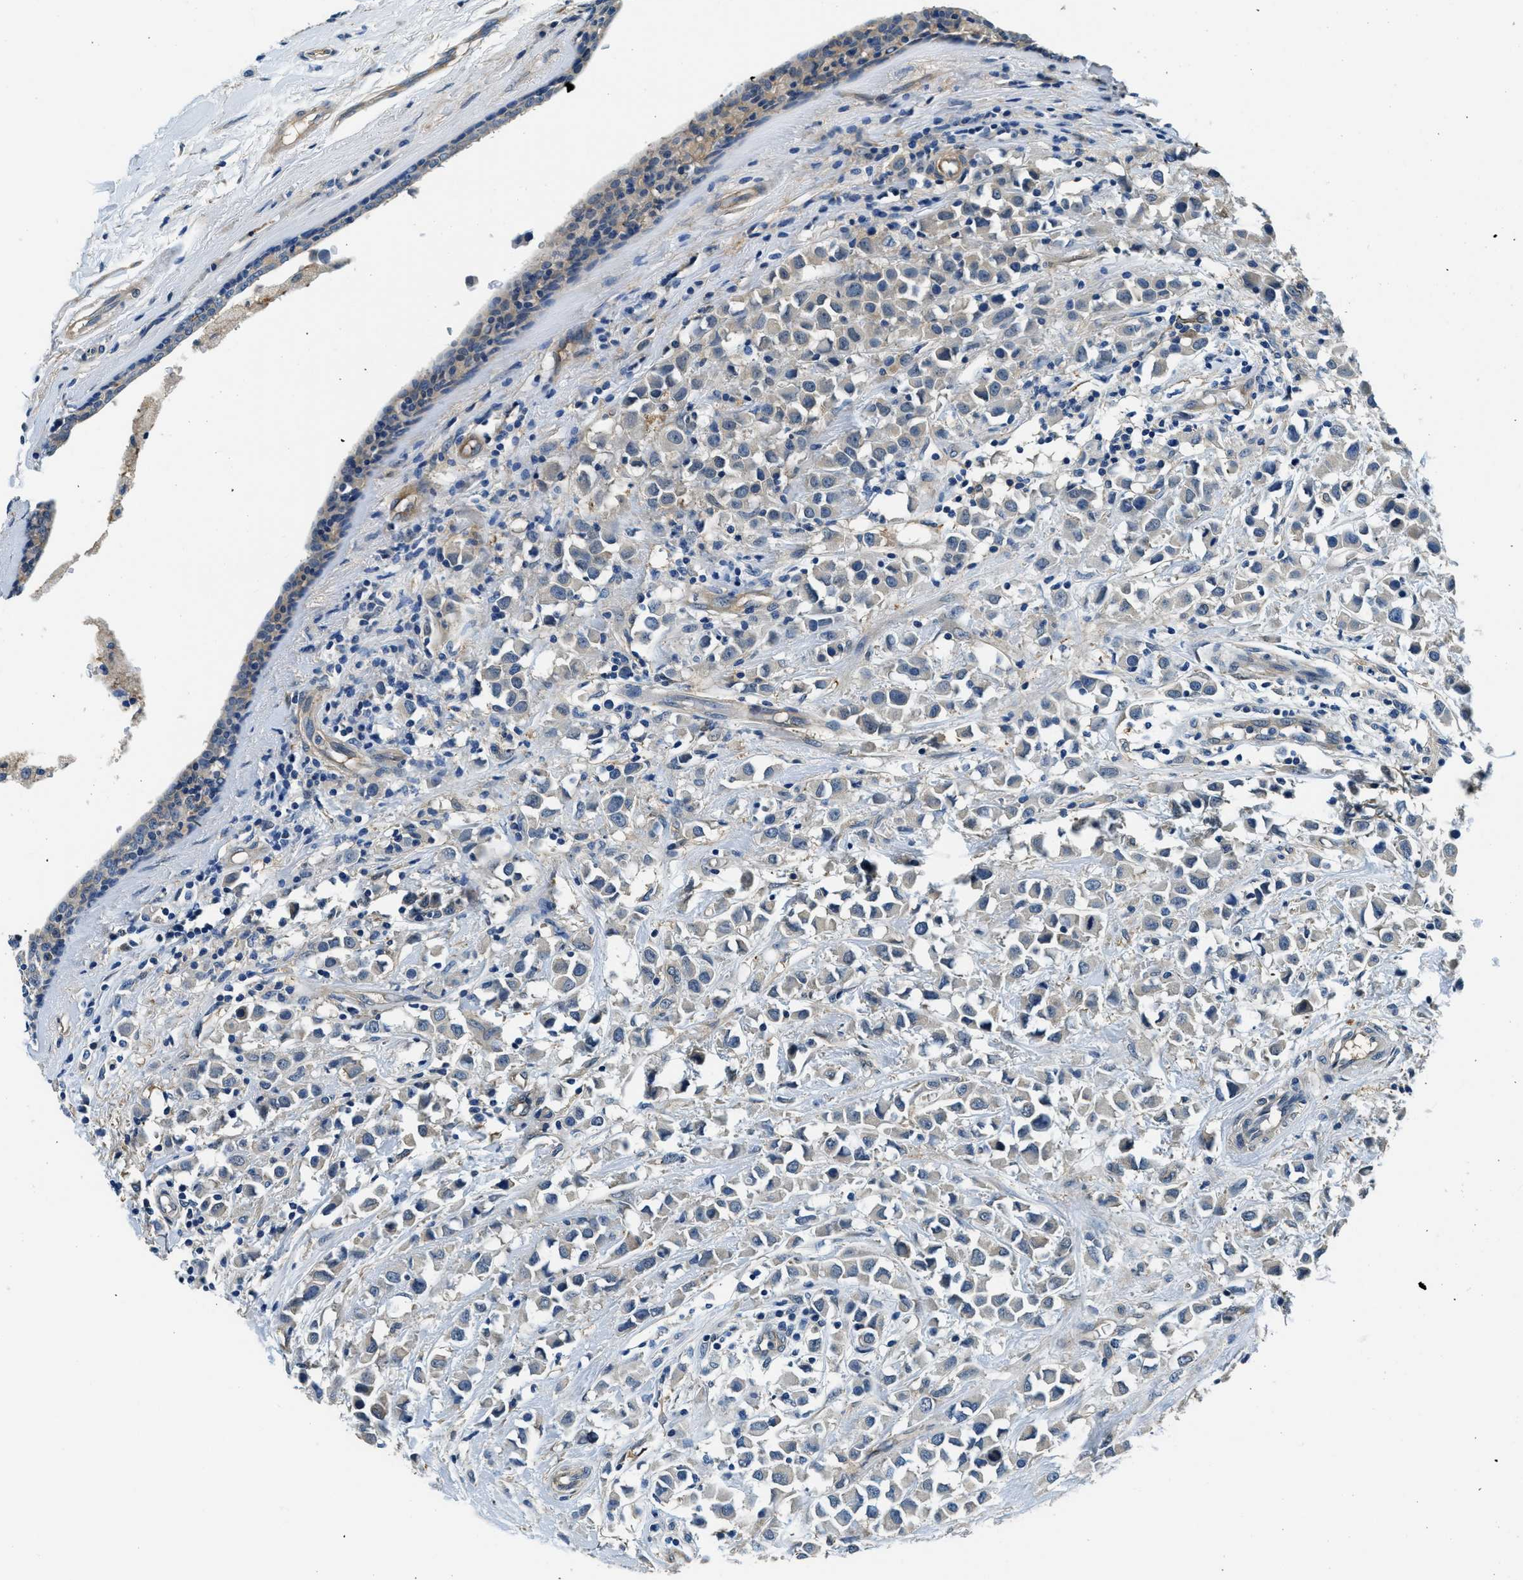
{"staining": {"intensity": "weak", "quantity": "25%-75%", "location": "cytoplasmic/membranous"}, "tissue": "breast cancer", "cell_type": "Tumor cells", "image_type": "cancer", "snomed": [{"axis": "morphology", "description": "Duct carcinoma"}, {"axis": "topography", "description": "Breast"}], "caption": "Immunohistochemical staining of human breast cancer (intraductal carcinoma) displays low levels of weak cytoplasmic/membranous staining in approximately 25%-75% of tumor cells.", "gene": "TWF1", "patient": {"sex": "female", "age": 61}}